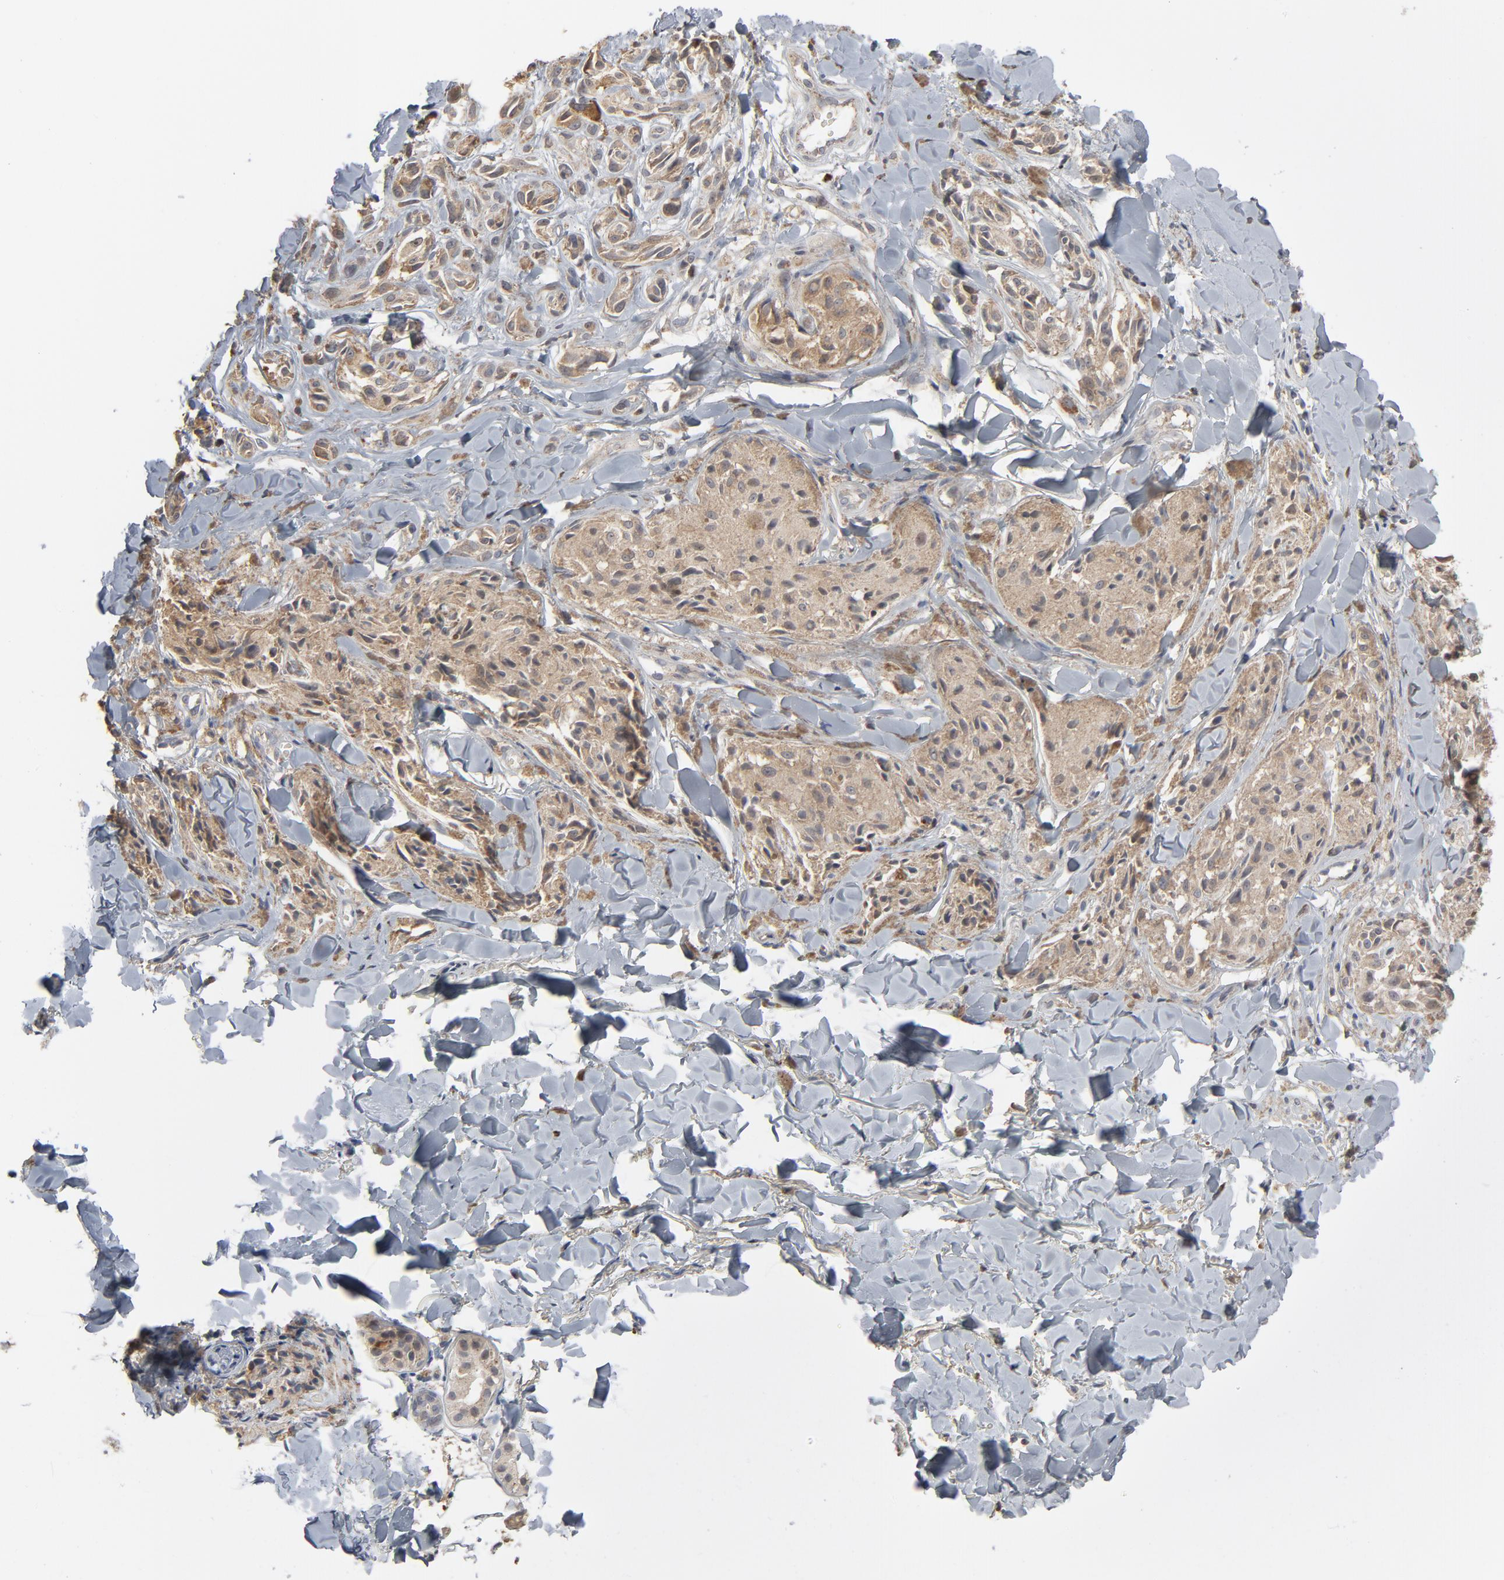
{"staining": {"intensity": "weak", "quantity": ">75%", "location": "cytoplasmic/membranous"}, "tissue": "melanoma", "cell_type": "Tumor cells", "image_type": "cancer", "snomed": [{"axis": "morphology", "description": "Malignant melanoma, Metastatic site"}, {"axis": "topography", "description": "Skin"}], "caption": "Immunohistochemical staining of melanoma demonstrates low levels of weak cytoplasmic/membranous protein positivity in about >75% of tumor cells.", "gene": "POMT2", "patient": {"sex": "female", "age": 66}}